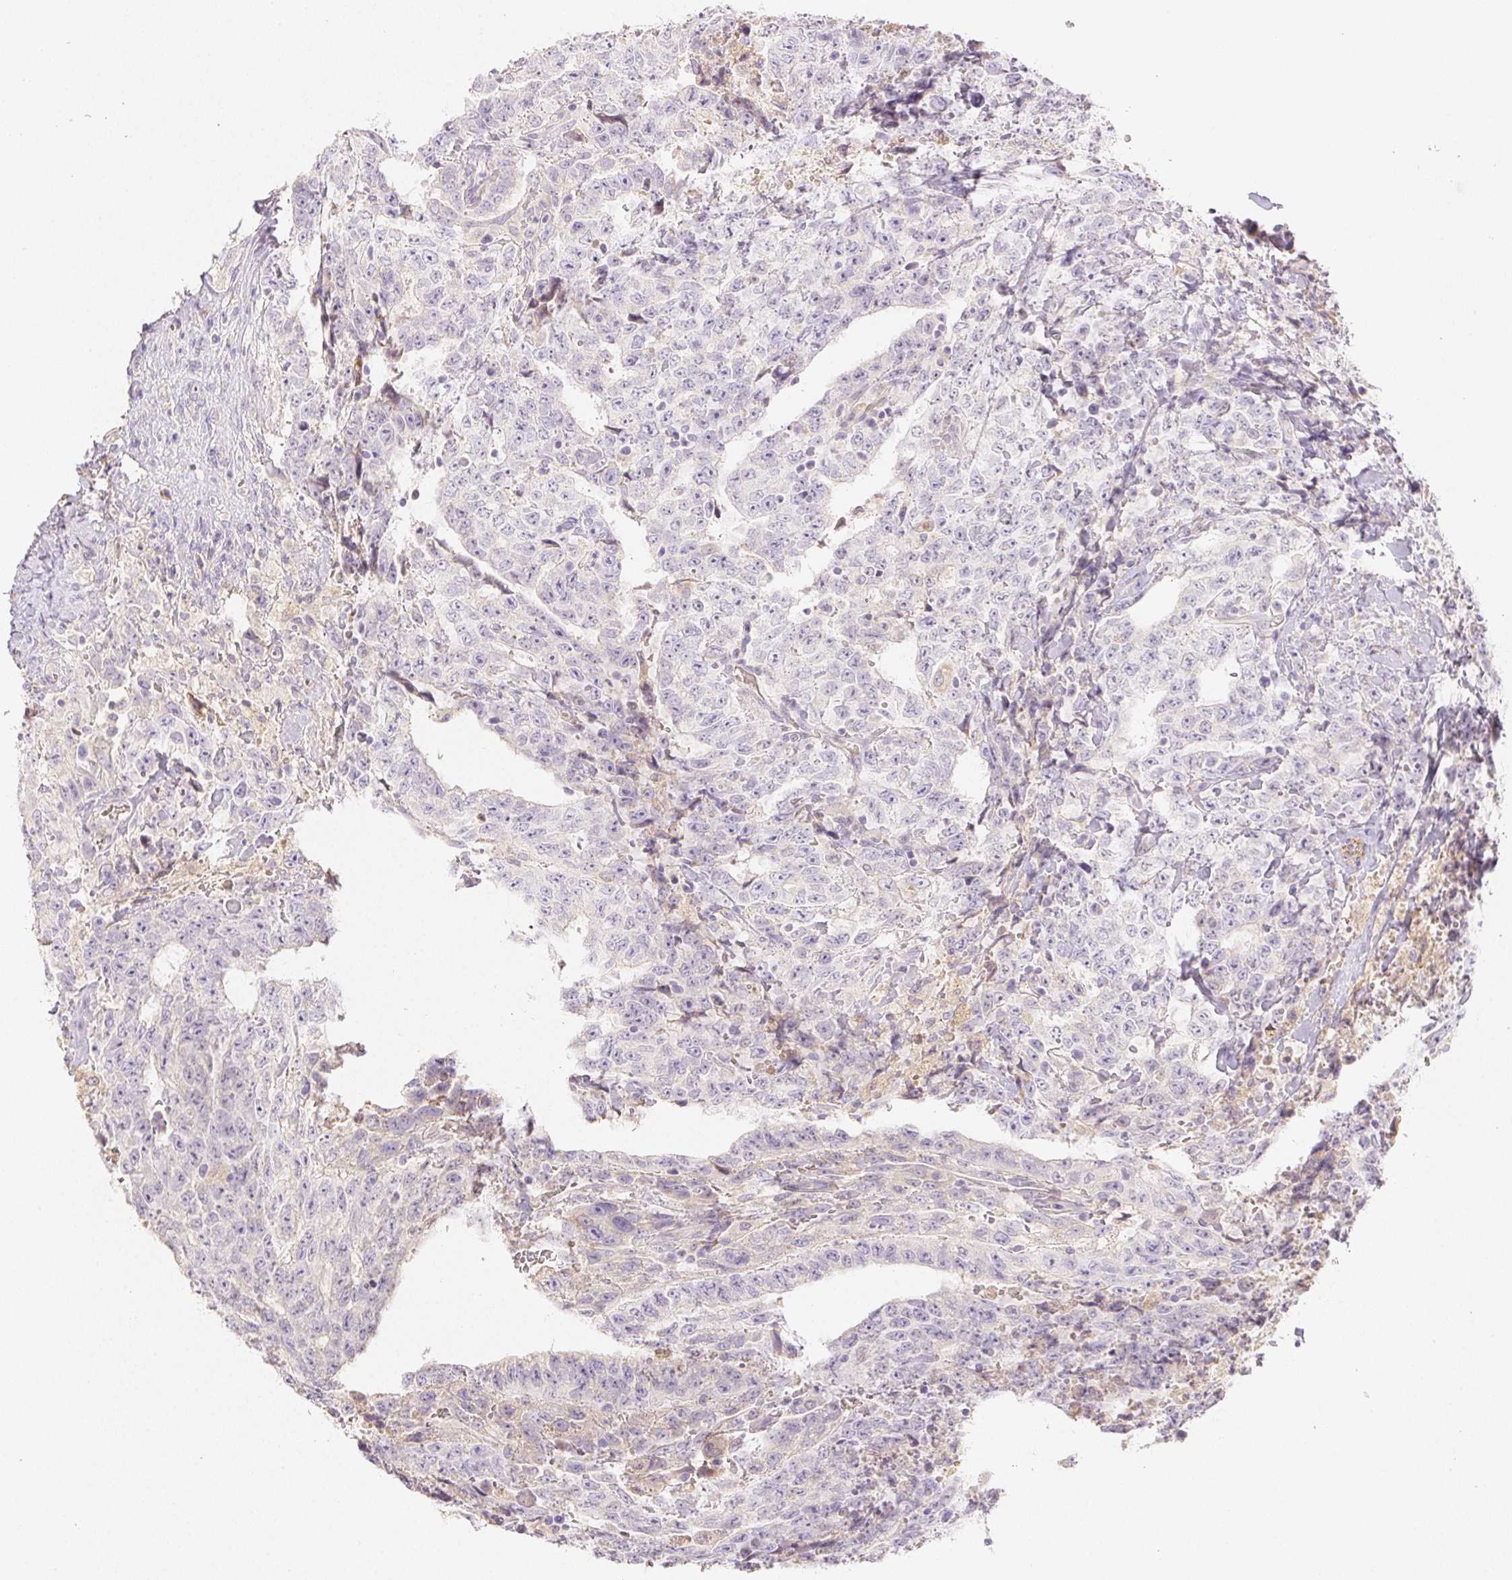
{"staining": {"intensity": "negative", "quantity": "none", "location": "none"}, "tissue": "testis cancer", "cell_type": "Tumor cells", "image_type": "cancer", "snomed": [{"axis": "morphology", "description": "Carcinoma, Embryonal, NOS"}, {"axis": "topography", "description": "Testis"}], "caption": "Human embryonal carcinoma (testis) stained for a protein using IHC displays no positivity in tumor cells.", "gene": "ACVR1B", "patient": {"sex": "male", "age": 24}}